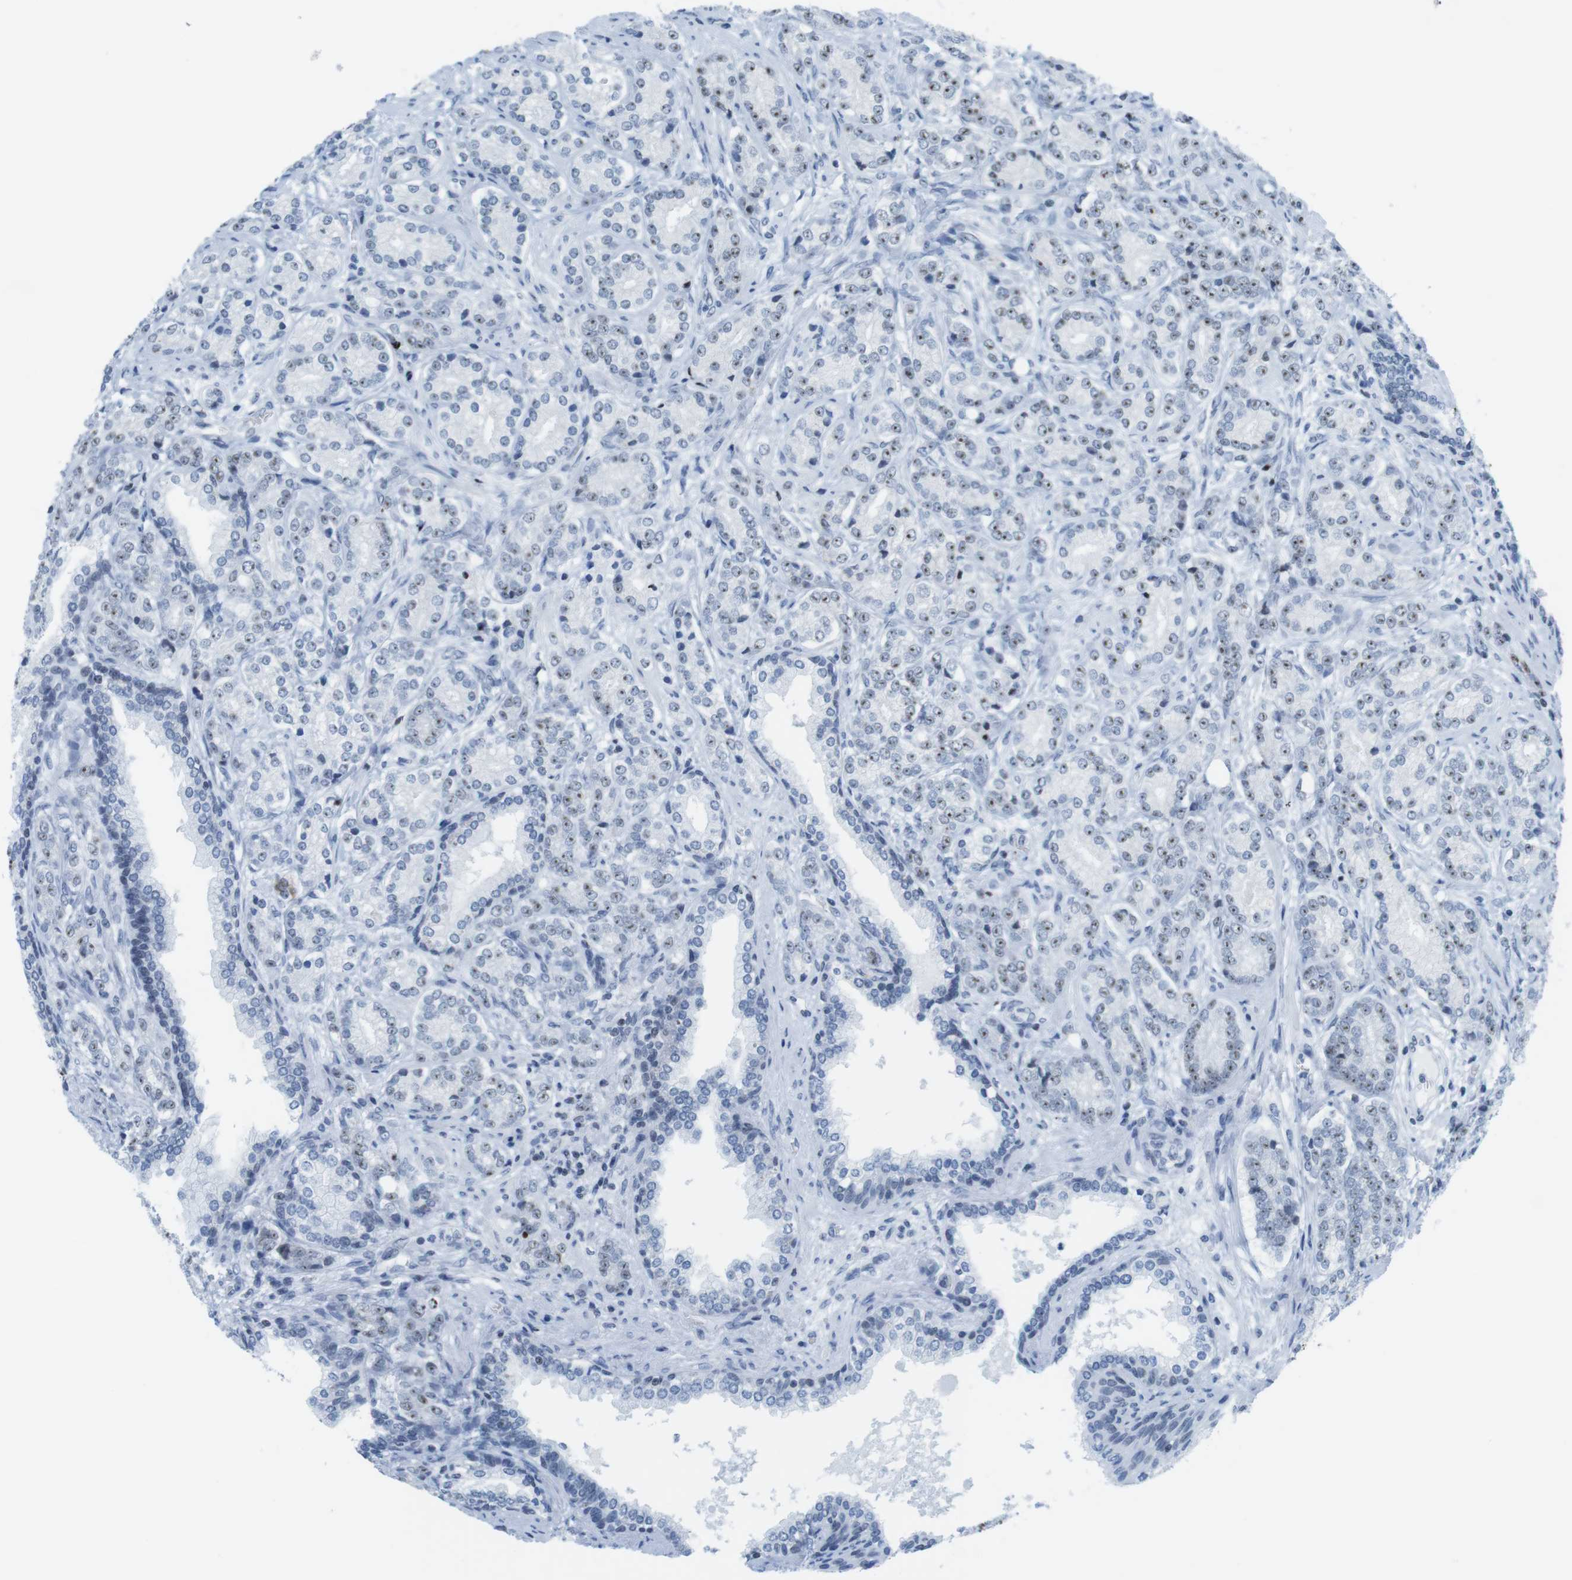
{"staining": {"intensity": "weak", "quantity": "25%-75%", "location": "nuclear"}, "tissue": "prostate cancer", "cell_type": "Tumor cells", "image_type": "cancer", "snomed": [{"axis": "morphology", "description": "Adenocarcinoma, High grade"}, {"axis": "topography", "description": "Prostate"}], "caption": "High-power microscopy captured an immunohistochemistry (IHC) photomicrograph of prostate high-grade adenocarcinoma, revealing weak nuclear expression in about 25%-75% of tumor cells.", "gene": "NIFK", "patient": {"sex": "male", "age": 61}}